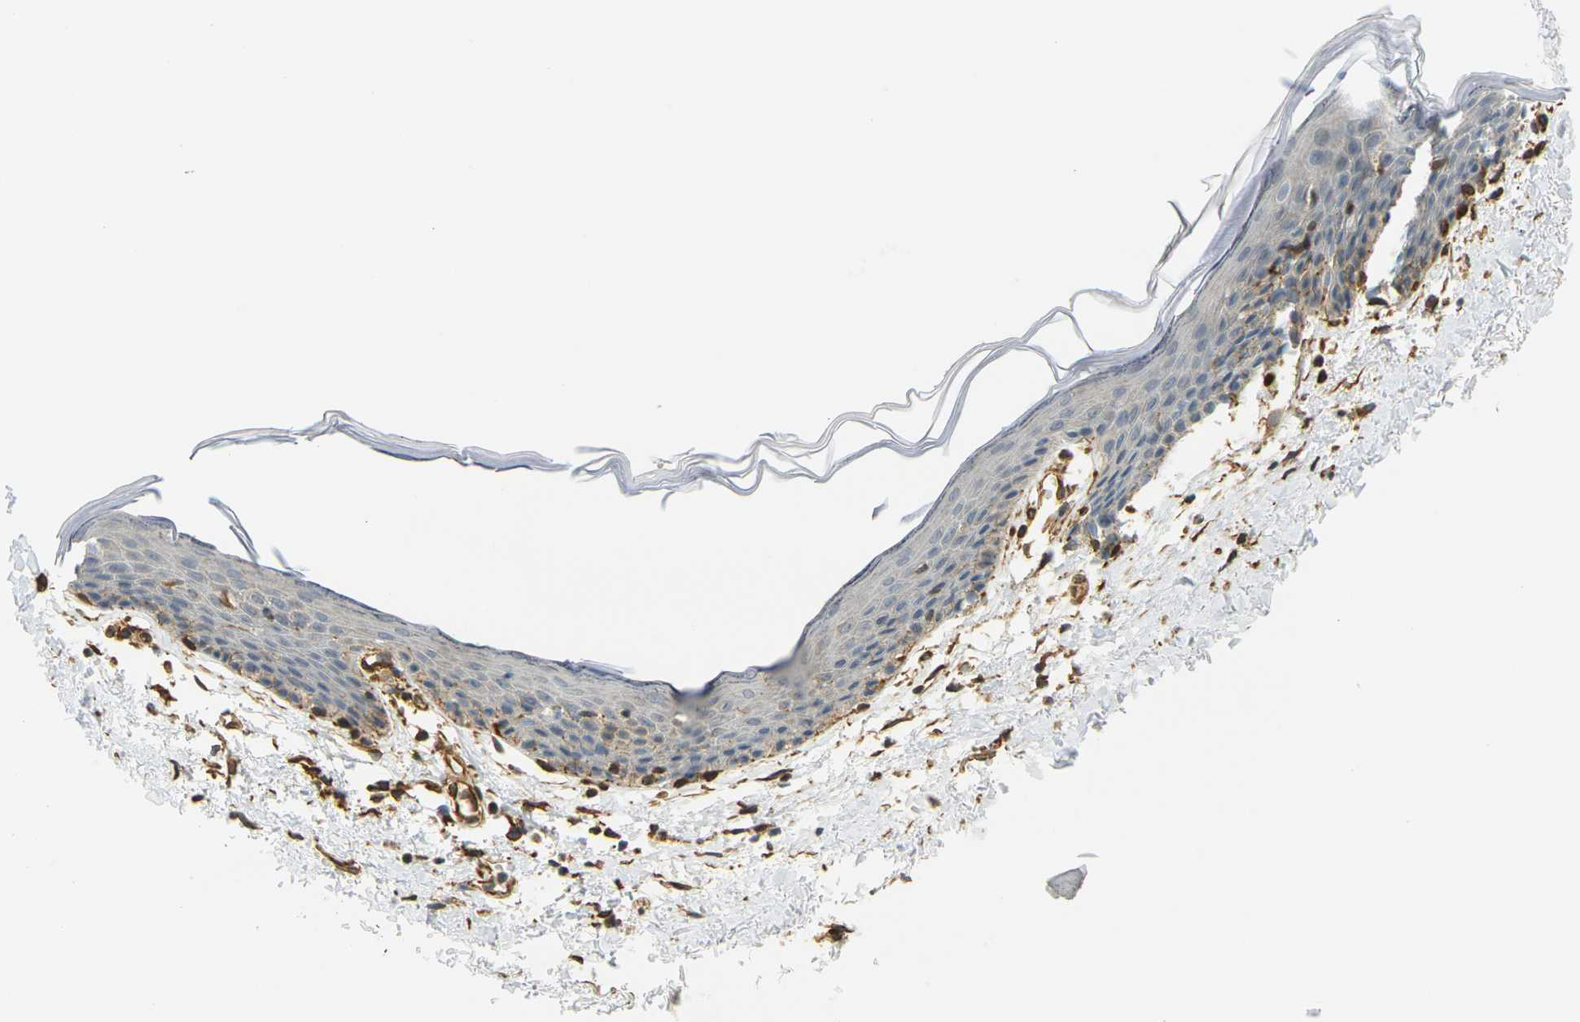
{"staining": {"intensity": "moderate", "quantity": "<25%", "location": "cytoplasmic/membranous"}, "tissue": "skin", "cell_type": "Epidermal cells", "image_type": "normal", "snomed": [{"axis": "morphology", "description": "Normal tissue, NOS"}, {"axis": "topography", "description": "Vulva"}], "caption": "Immunohistochemistry of unremarkable skin reveals low levels of moderate cytoplasmic/membranous staining in approximately <25% of epidermal cells. (IHC, brightfield microscopy, high magnification).", "gene": "CYTH3", "patient": {"sex": "female", "age": 54}}